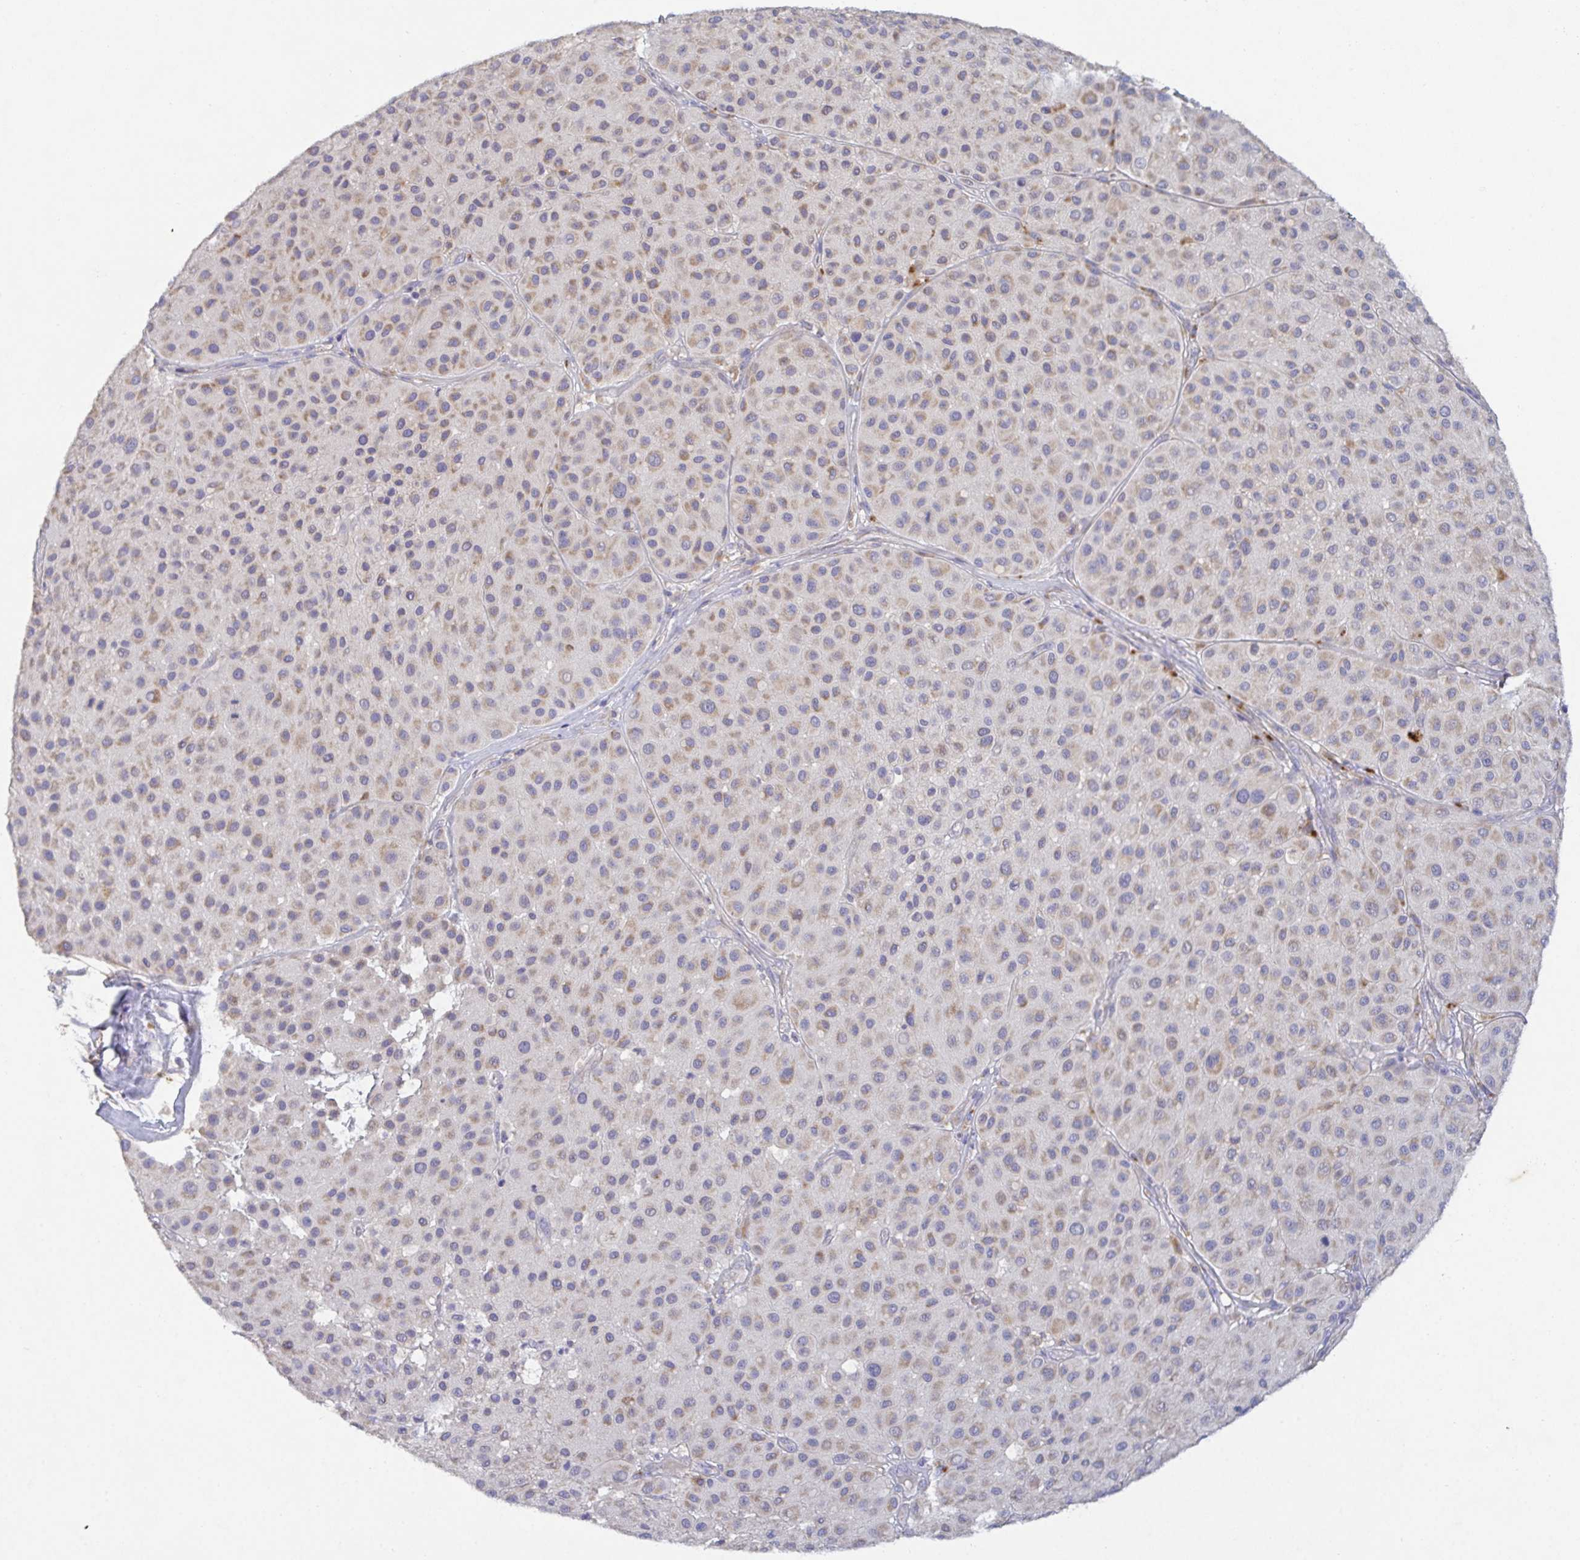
{"staining": {"intensity": "weak", "quantity": "25%-75%", "location": "cytoplasmic/membranous"}, "tissue": "melanoma", "cell_type": "Tumor cells", "image_type": "cancer", "snomed": [{"axis": "morphology", "description": "Malignant melanoma, Metastatic site"}, {"axis": "topography", "description": "Smooth muscle"}], "caption": "DAB immunohistochemical staining of human malignant melanoma (metastatic site) reveals weak cytoplasmic/membranous protein expression in about 25%-75% of tumor cells.", "gene": "GALNT13", "patient": {"sex": "male", "age": 41}}